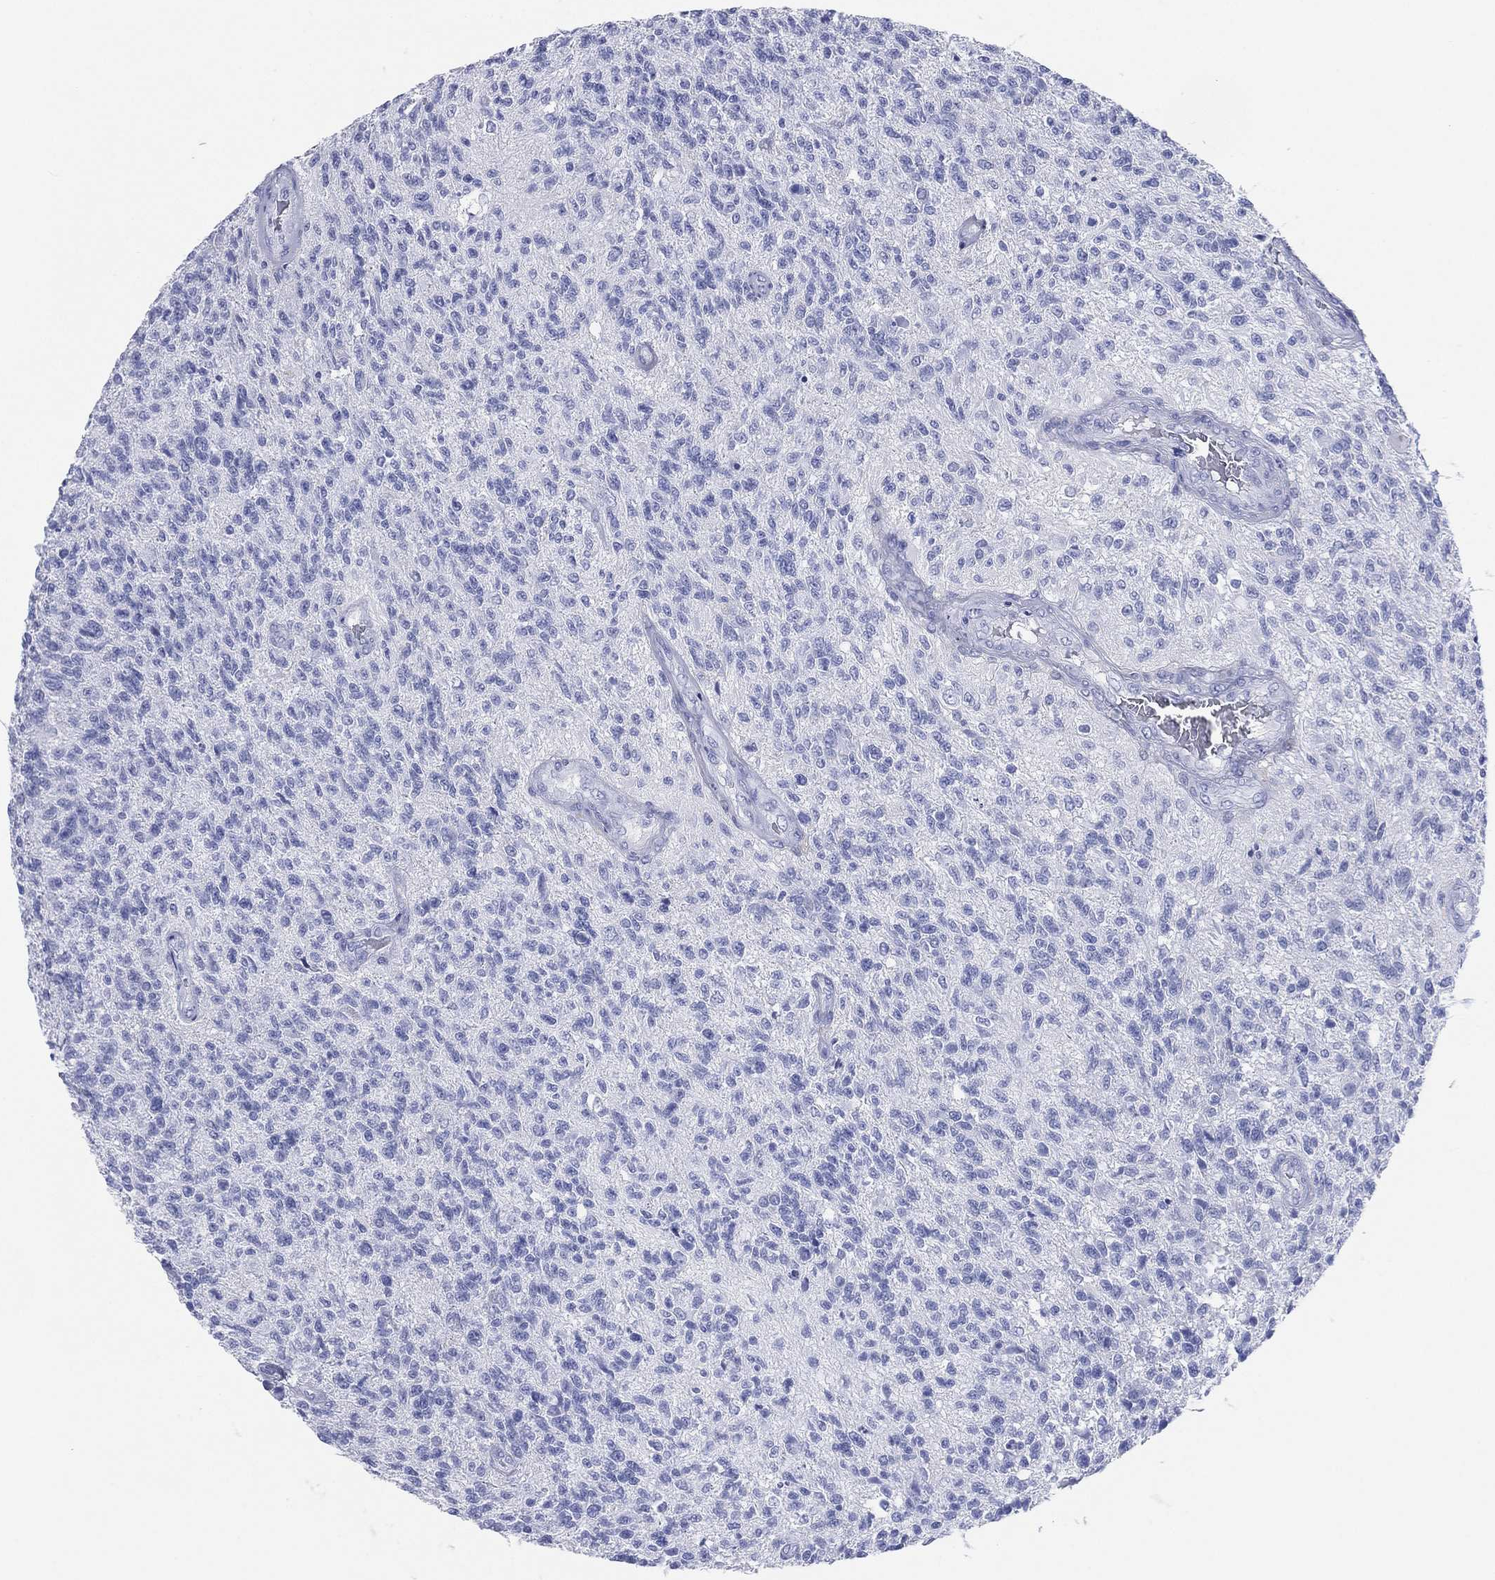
{"staining": {"intensity": "negative", "quantity": "none", "location": "none"}, "tissue": "glioma", "cell_type": "Tumor cells", "image_type": "cancer", "snomed": [{"axis": "morphology", "description": "Glioma, malignant, High grade"}, {"axis": "topography", "description": "Brain"}], "caption": "DAB immunohistochemical staining of glioma displays no significant staining in tumor cells.", "gene": "CD79A", "patient": {"sex": "male", "age": 56}}